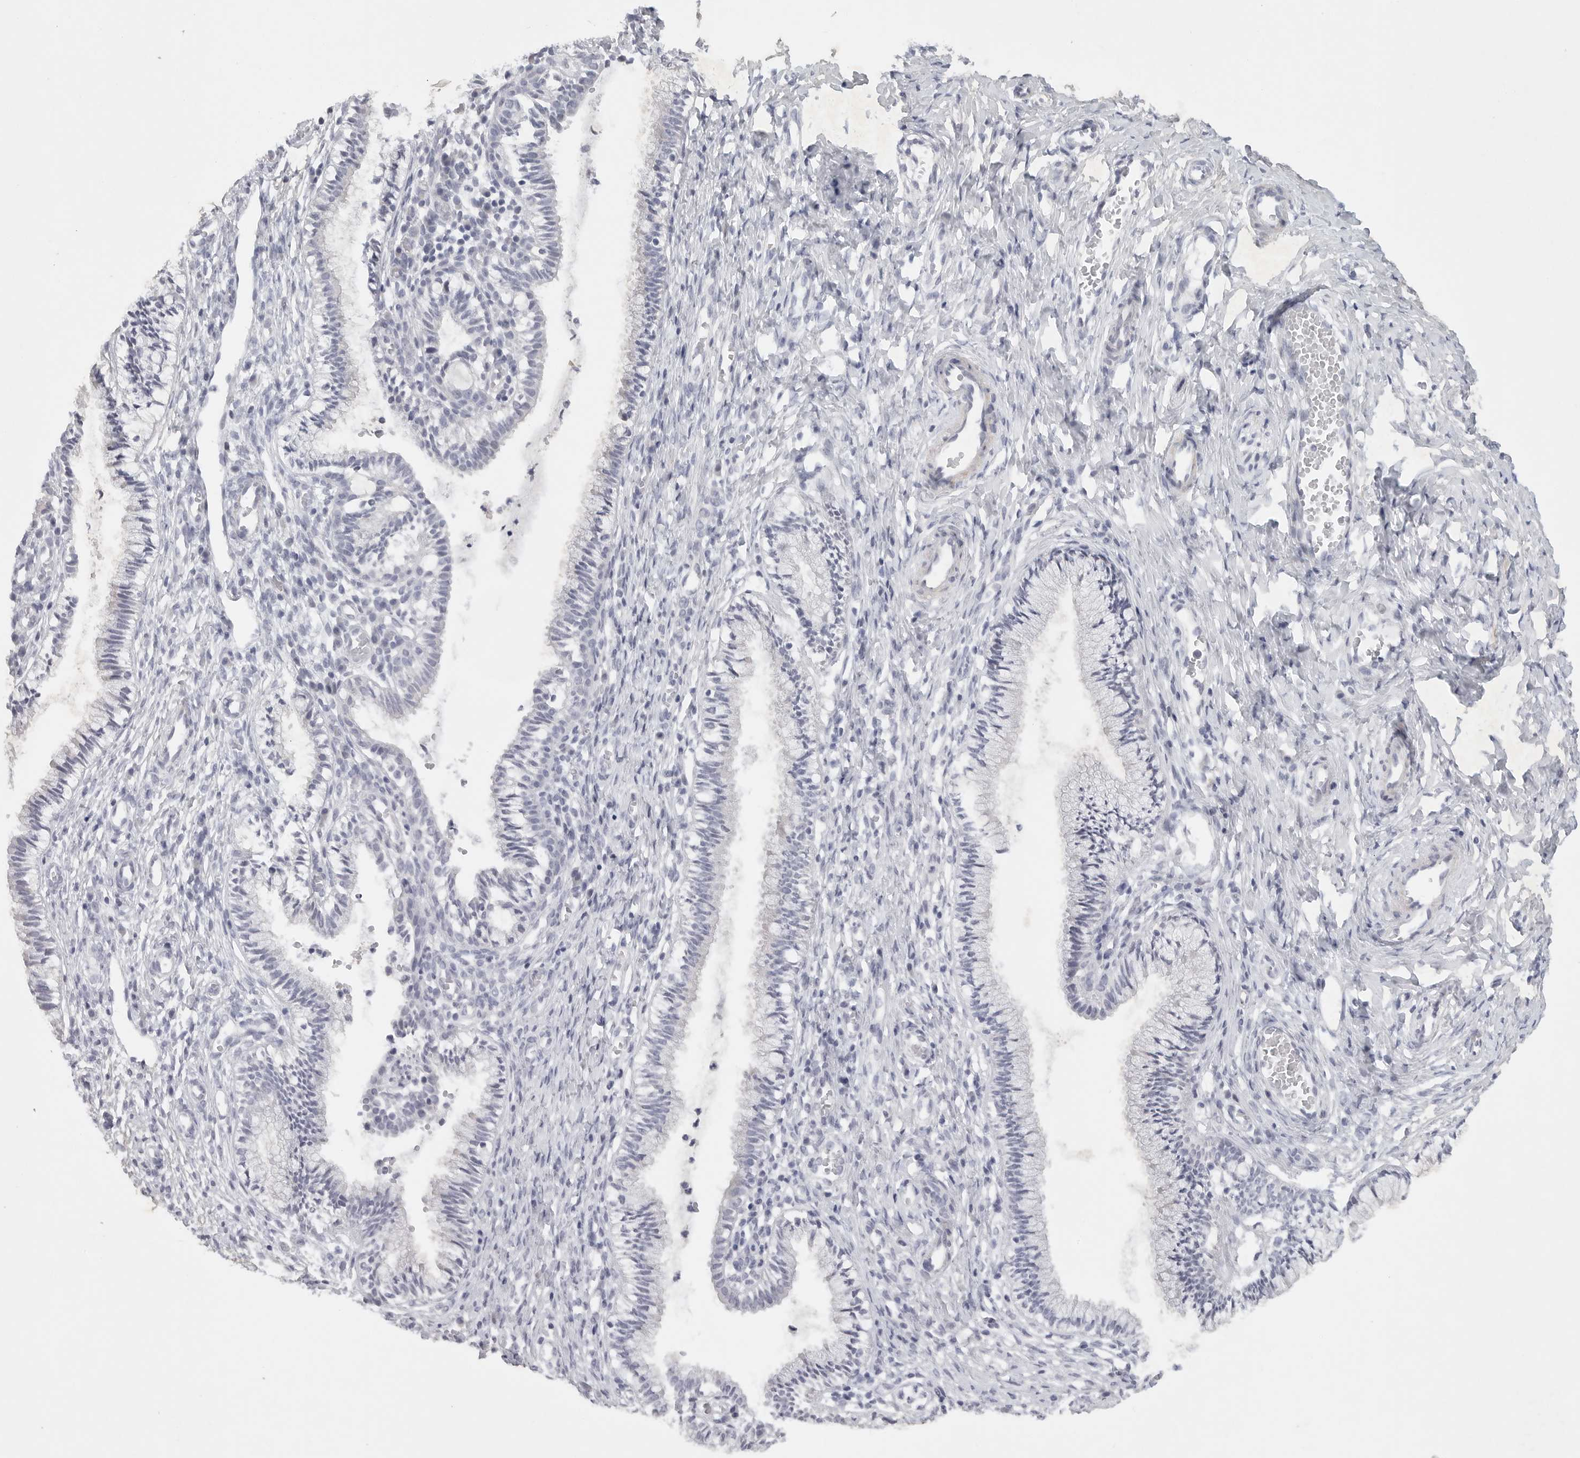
{"staining": {"intensity": "negative", "quantity": "none", "location": "none"}, "tissue": "cervix", "cell_type": "Glandular cells", "image_type": "normal", "snomed": [{"axis": "morphology", "description": "Normal tissue, NOS"}, {"axis": "topography", "description": "Cervix"}], "caption": "Immunohistochemical staining of unremarkable human cervix demonstrates no significant positivity in glandular cells.", "gene": "TNR", "patient": {"sex": "female", "age": 27}}